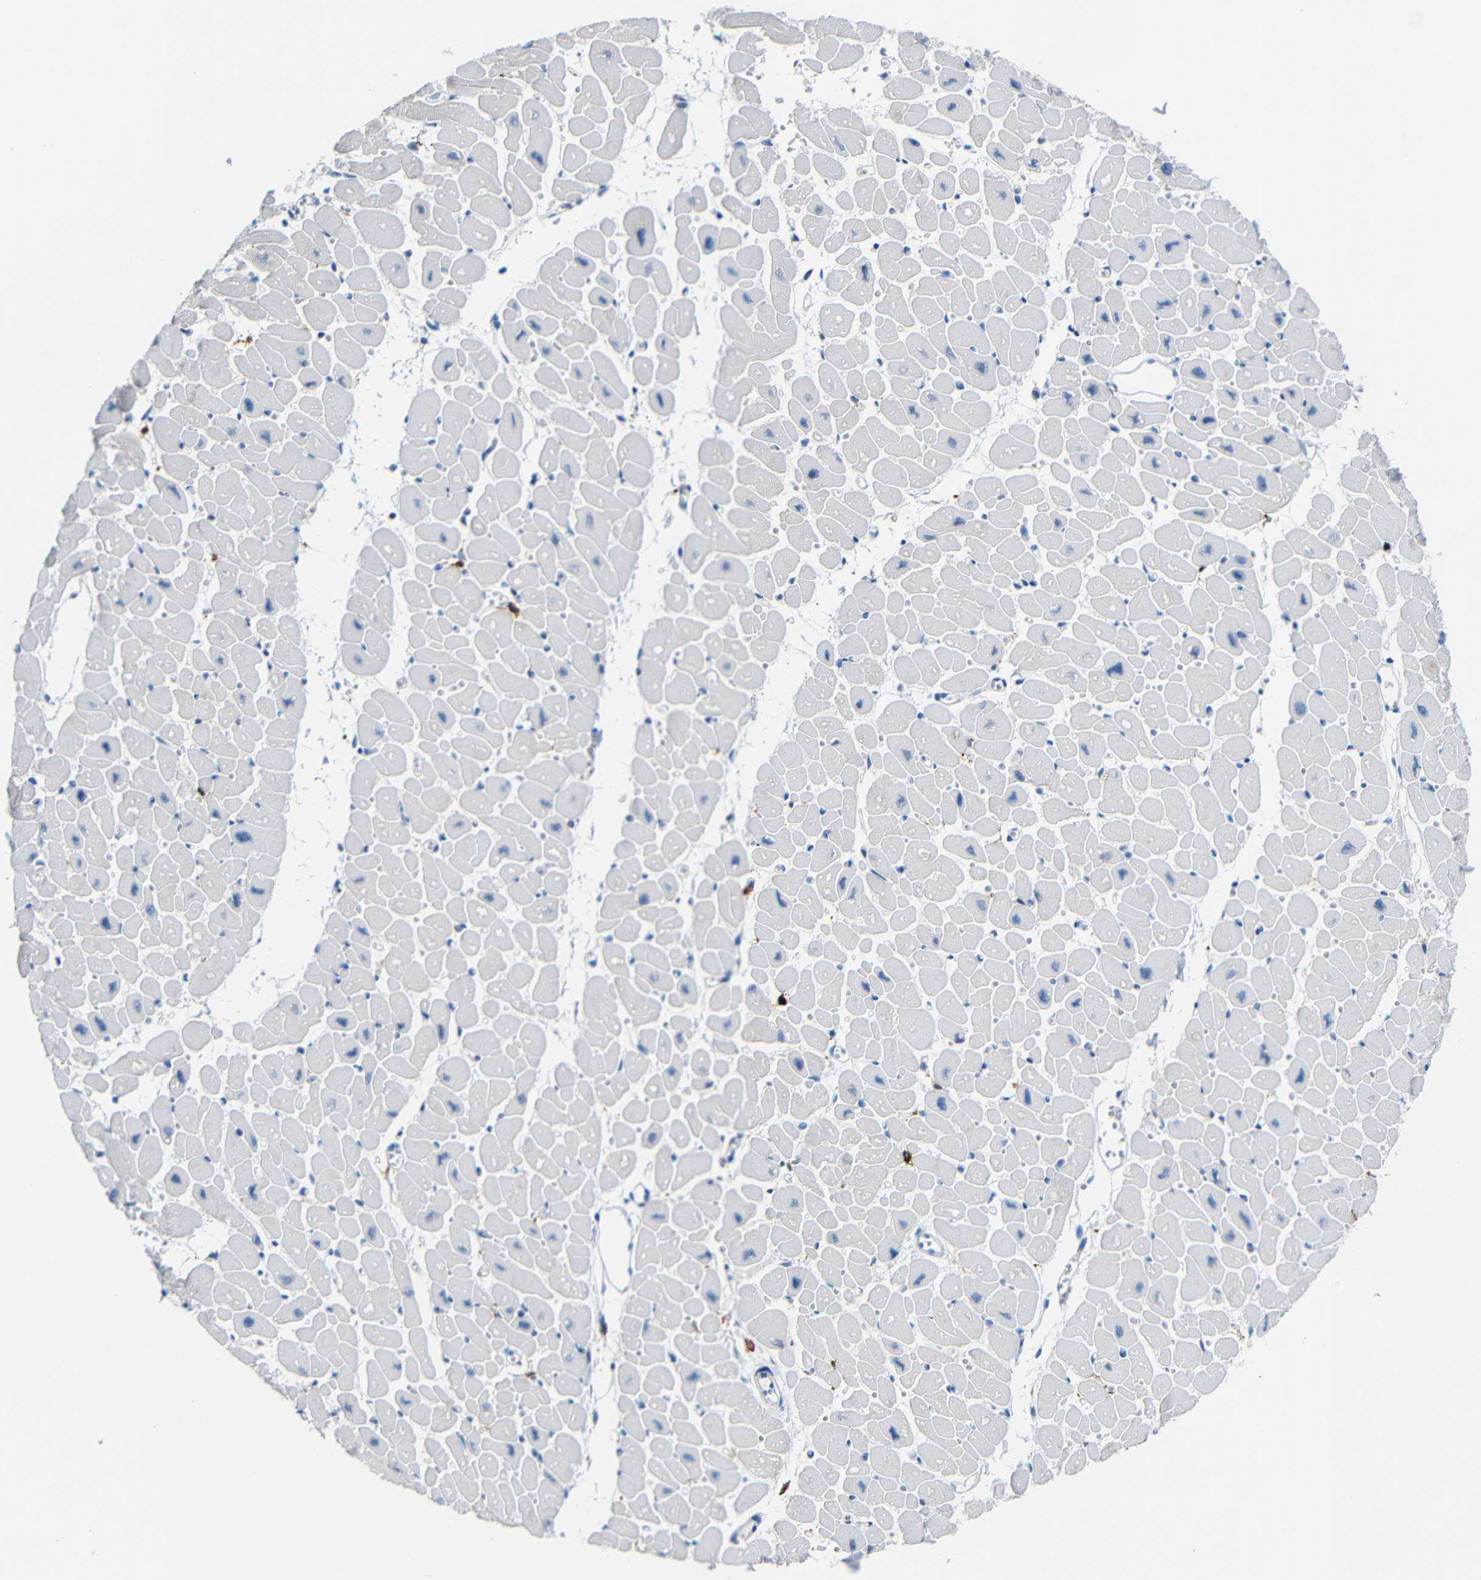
{"staining": {"intensity": "negative", "quantity": "none", "location": "none"}, "tissue": "heart muscle", "cell_type": "Cardiomyocytes", "image_type": "normal", "snomed": [{"axis": "morphology", "description": "Normal tissue, NOS"}, {"axis": "topography", "description": "Heart"}], "caption": "Immunohistochemistry (IHC) of benign heart muscle displays no positivity in cardiomyocytes.", "gene": "C1orf210", "patient": {"sex": "female", "age": 54}}